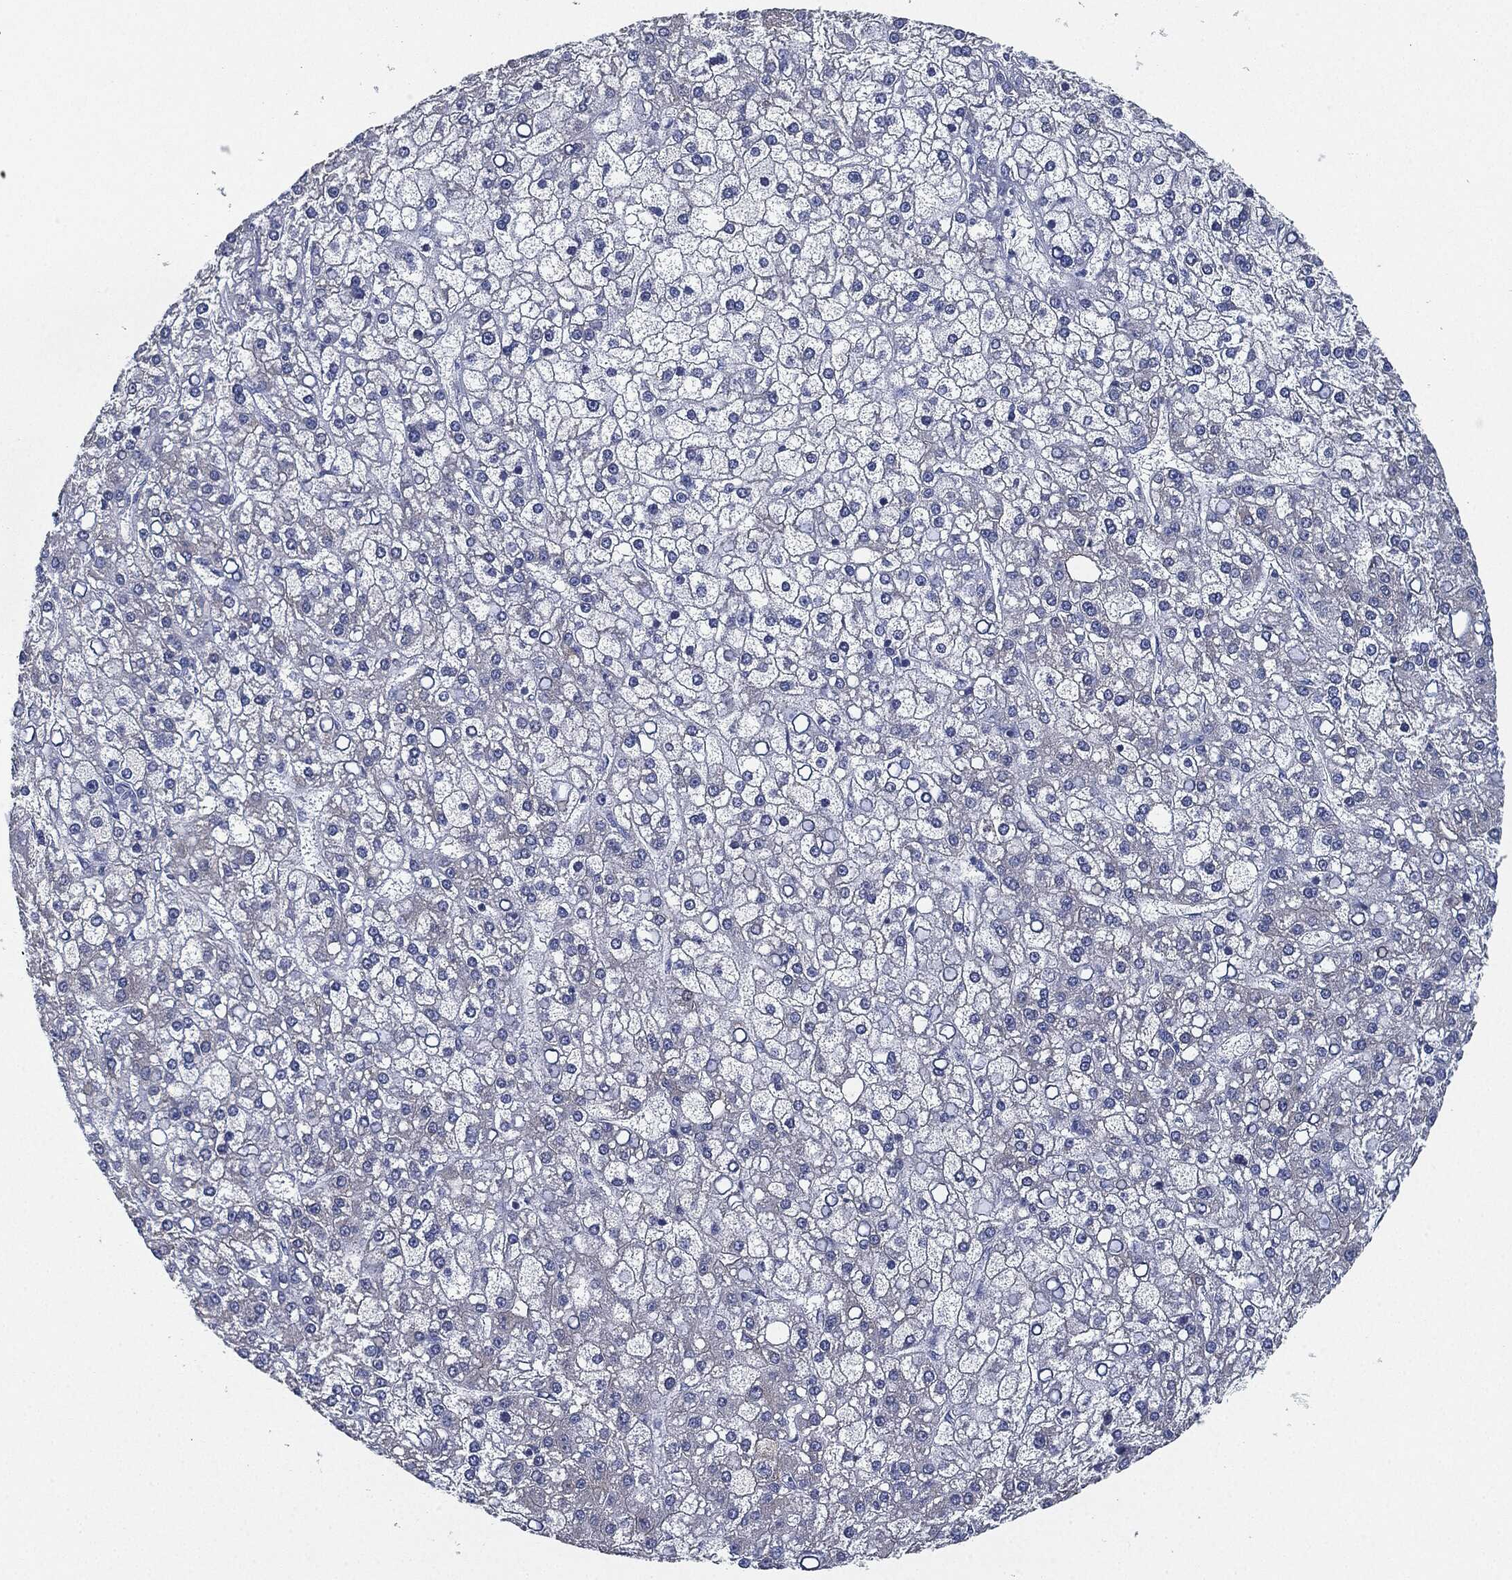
{"staining": {"intensity": "negative", "quantity": "none", "location": "none"}, "tissue": "liver cancer", "cell_type": "Tumor cells", "image_type": "cancer", "snomed": [{"axis": "morphology", "description": "Carcinoma, Hepatocellular, NOS"}, {"axis": "topography", "description": "Liver"}], "caption": "An image of human liver hepatocellular carcinoma is negative for staining in tumor cells.", "gene": "SHROOM2", "patient": {"sex": "male", "age": 67}}